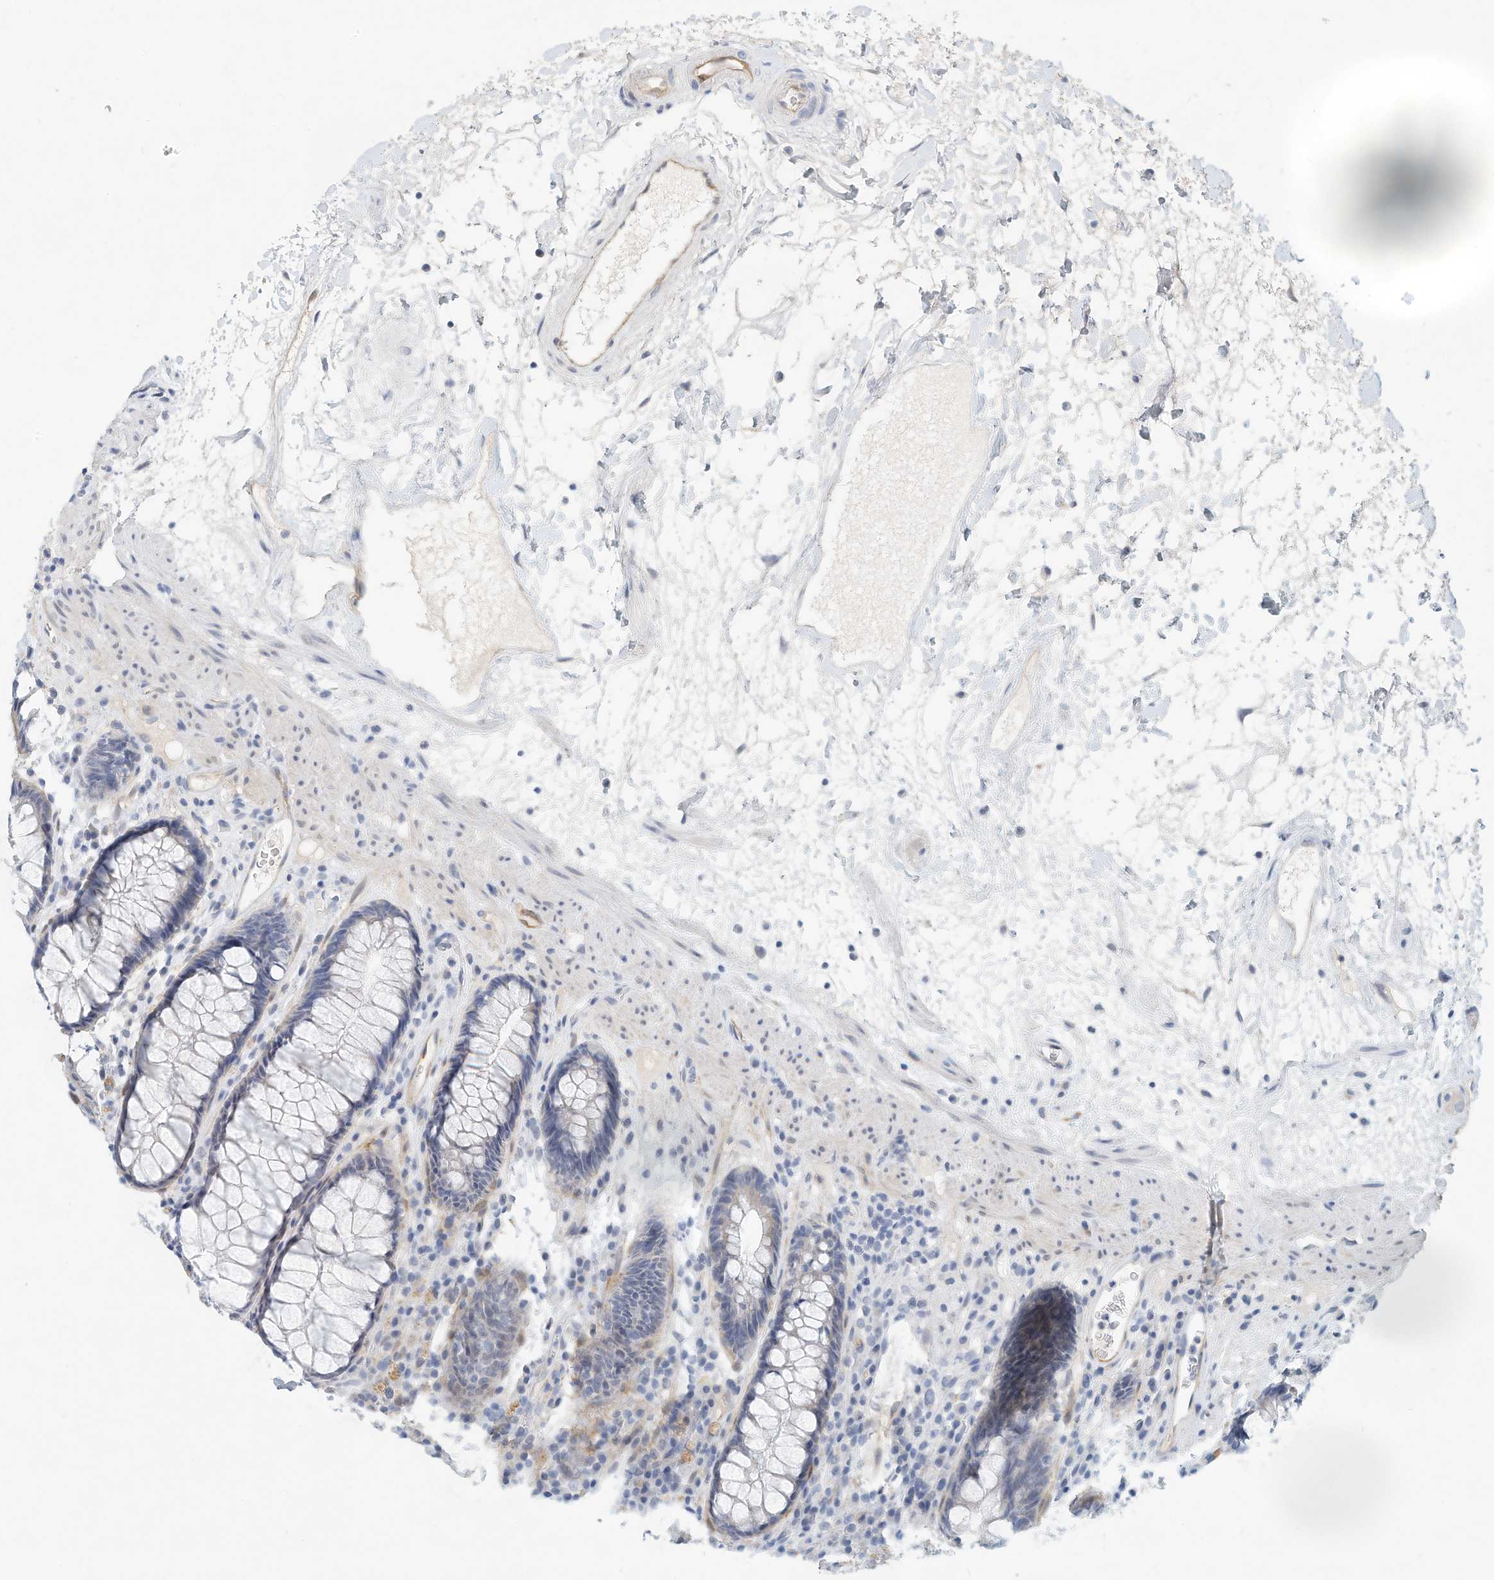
{"staining": {"intensity": "negative", "quantity": "none", "location": "none"}, "tissue": "rectum", "cell_type": "Glandular cells", "image_type": "normal", "snomed": [{"axis": "morphology", "description": "Normal tissue, NOS"}, {"axis": "topography", "description": "Rectum"}], "caption": "Immunohistochemical staining of normal human rectum displays no significant staining in glandular cells.", "gene": "ARHGAP28", "patient": {"sex": "male", "age": 64}}